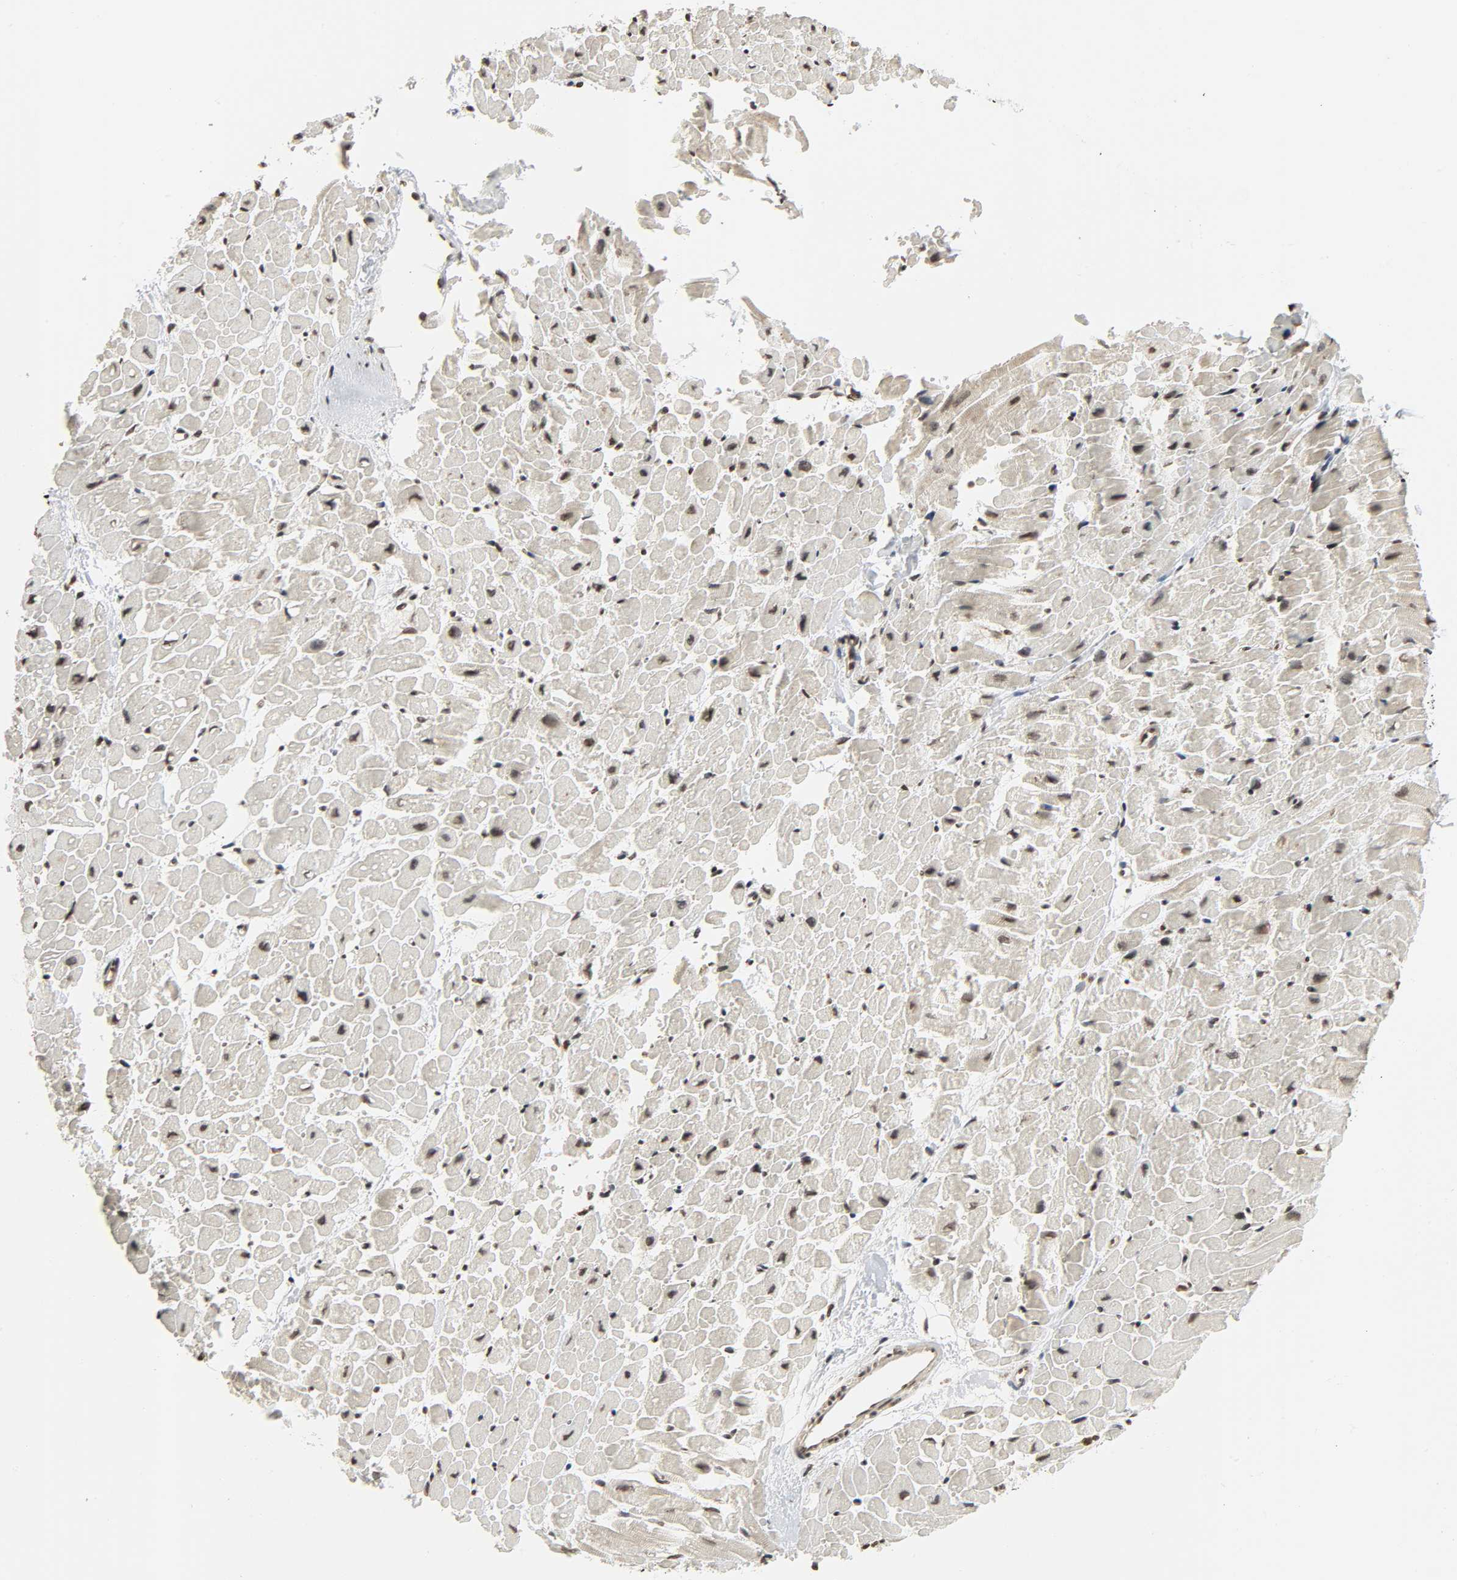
{"staining": {"intensity": "weak", "quantity": "25%-75%", "location": "nuclear"}, "tissue": "heart muscle", "cell_type": "Cardiomyocytes", "image_type": "normal", "snomed": [{"axis": "morphology", "description": "Normal tissue, NOS"}, {"axis": "topography", "description": "Heart"}], "caption": "Weak nuclear protein staining is seen in about 25%-75% of cardiomyocytes in heart muscle. (Brightfield microscopy of DAB IHC at high magnification).", "gene": "XRCC1", "patient": {"sex": "male", "age": 45}}